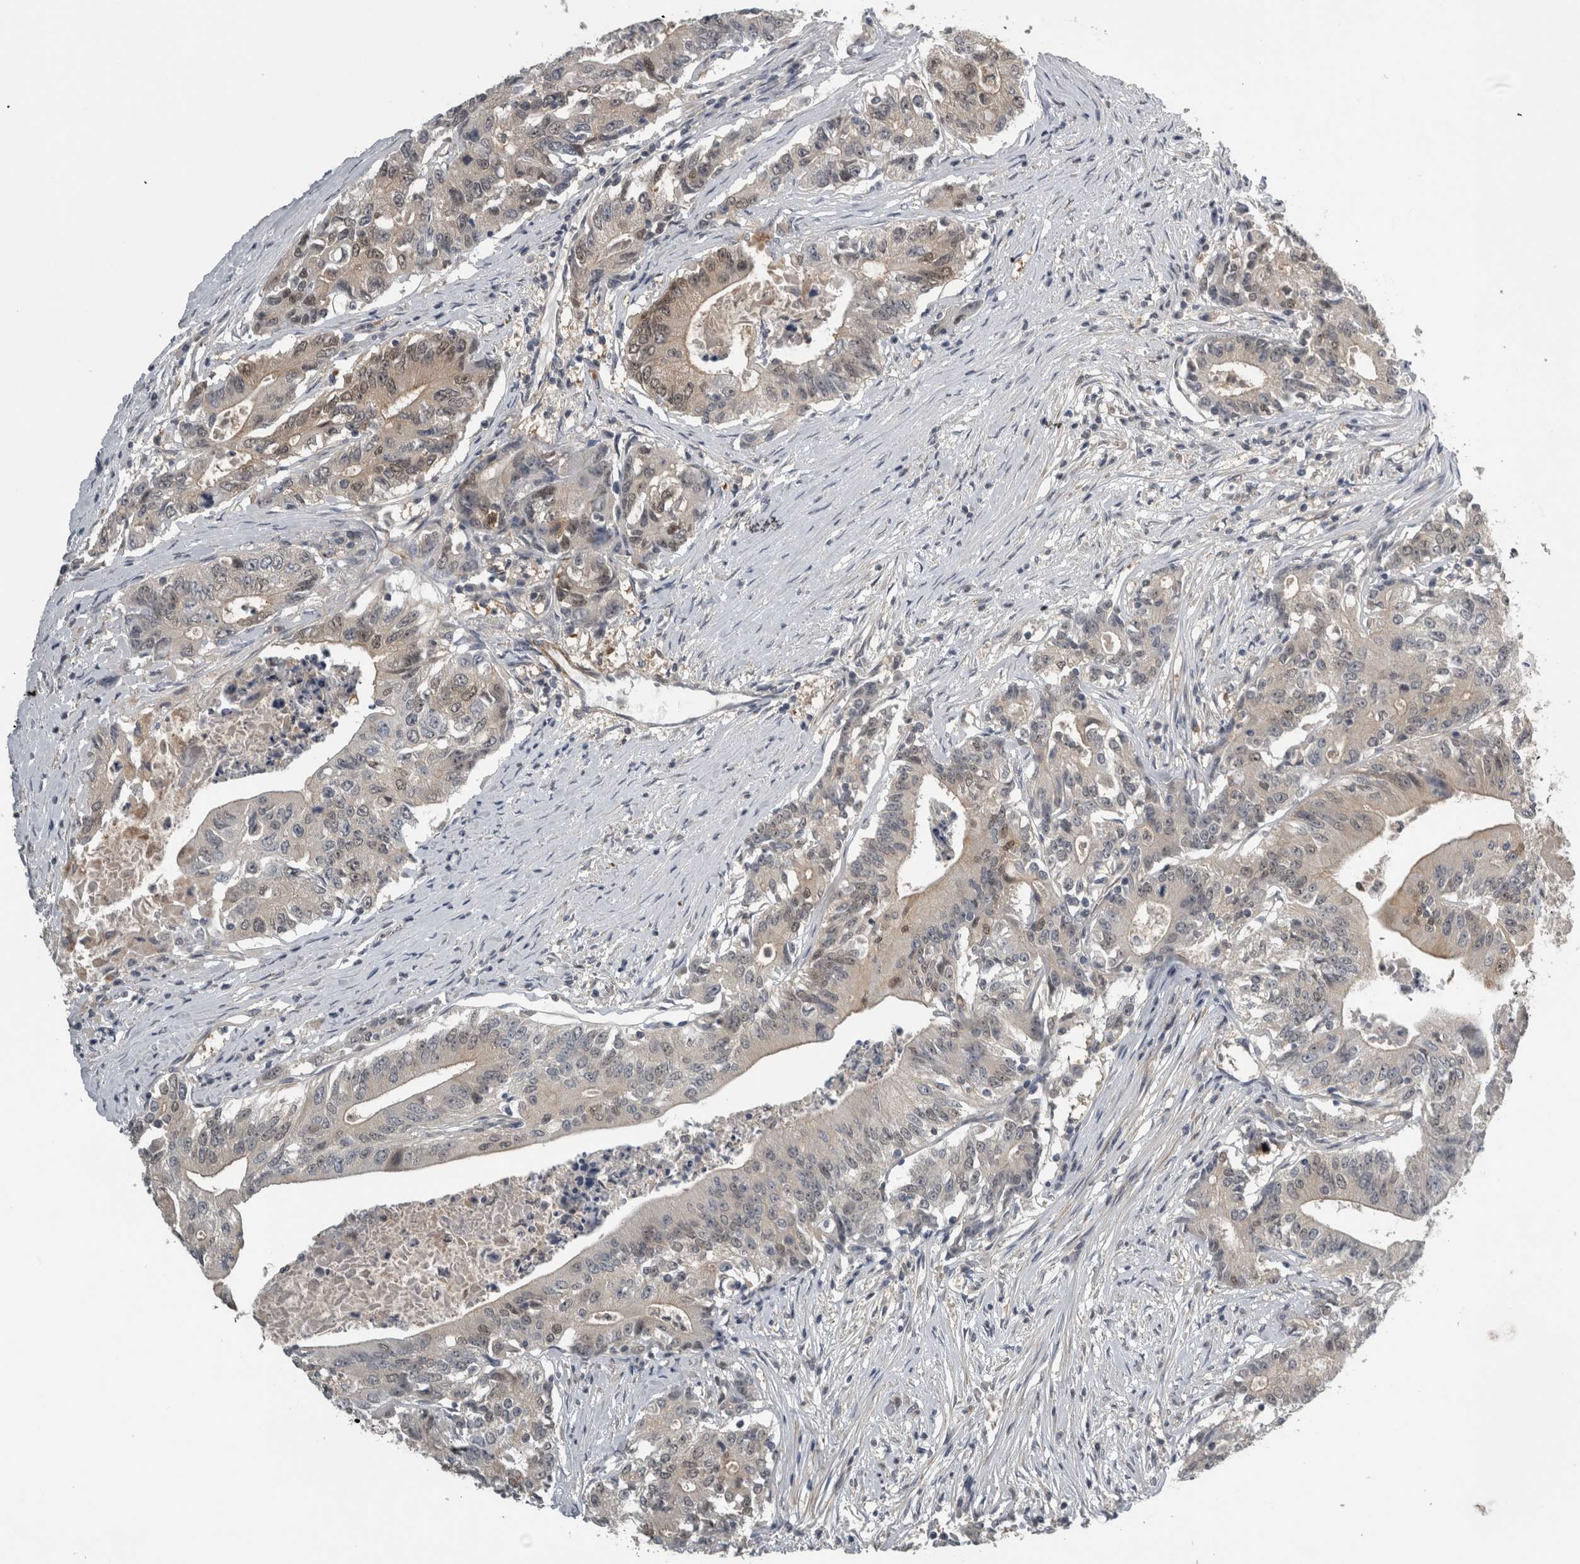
{"staining": {"intensity": "weak", "quantity": "<25%", "location": "nuclear"}, "tissue": "colorectal cancer", "cell_type": "Tumor cells", "image_type": "cancer", "snomed": [{"axis": "morphology", "description": "Adenocarcinoma, NOS"}, {"axis": "topography", "description": "Colon"}], "caption": "High power microscopy histopathology image of an IHC histopathology image of colorectal cancer (adenocarcinoma), revealing no significant positivity in tumor cells. (Brightfield microscopy of DAB IHC at high magnification).", "gene": "NAPRT", "patient": {"sex": "female", "age": 77}}